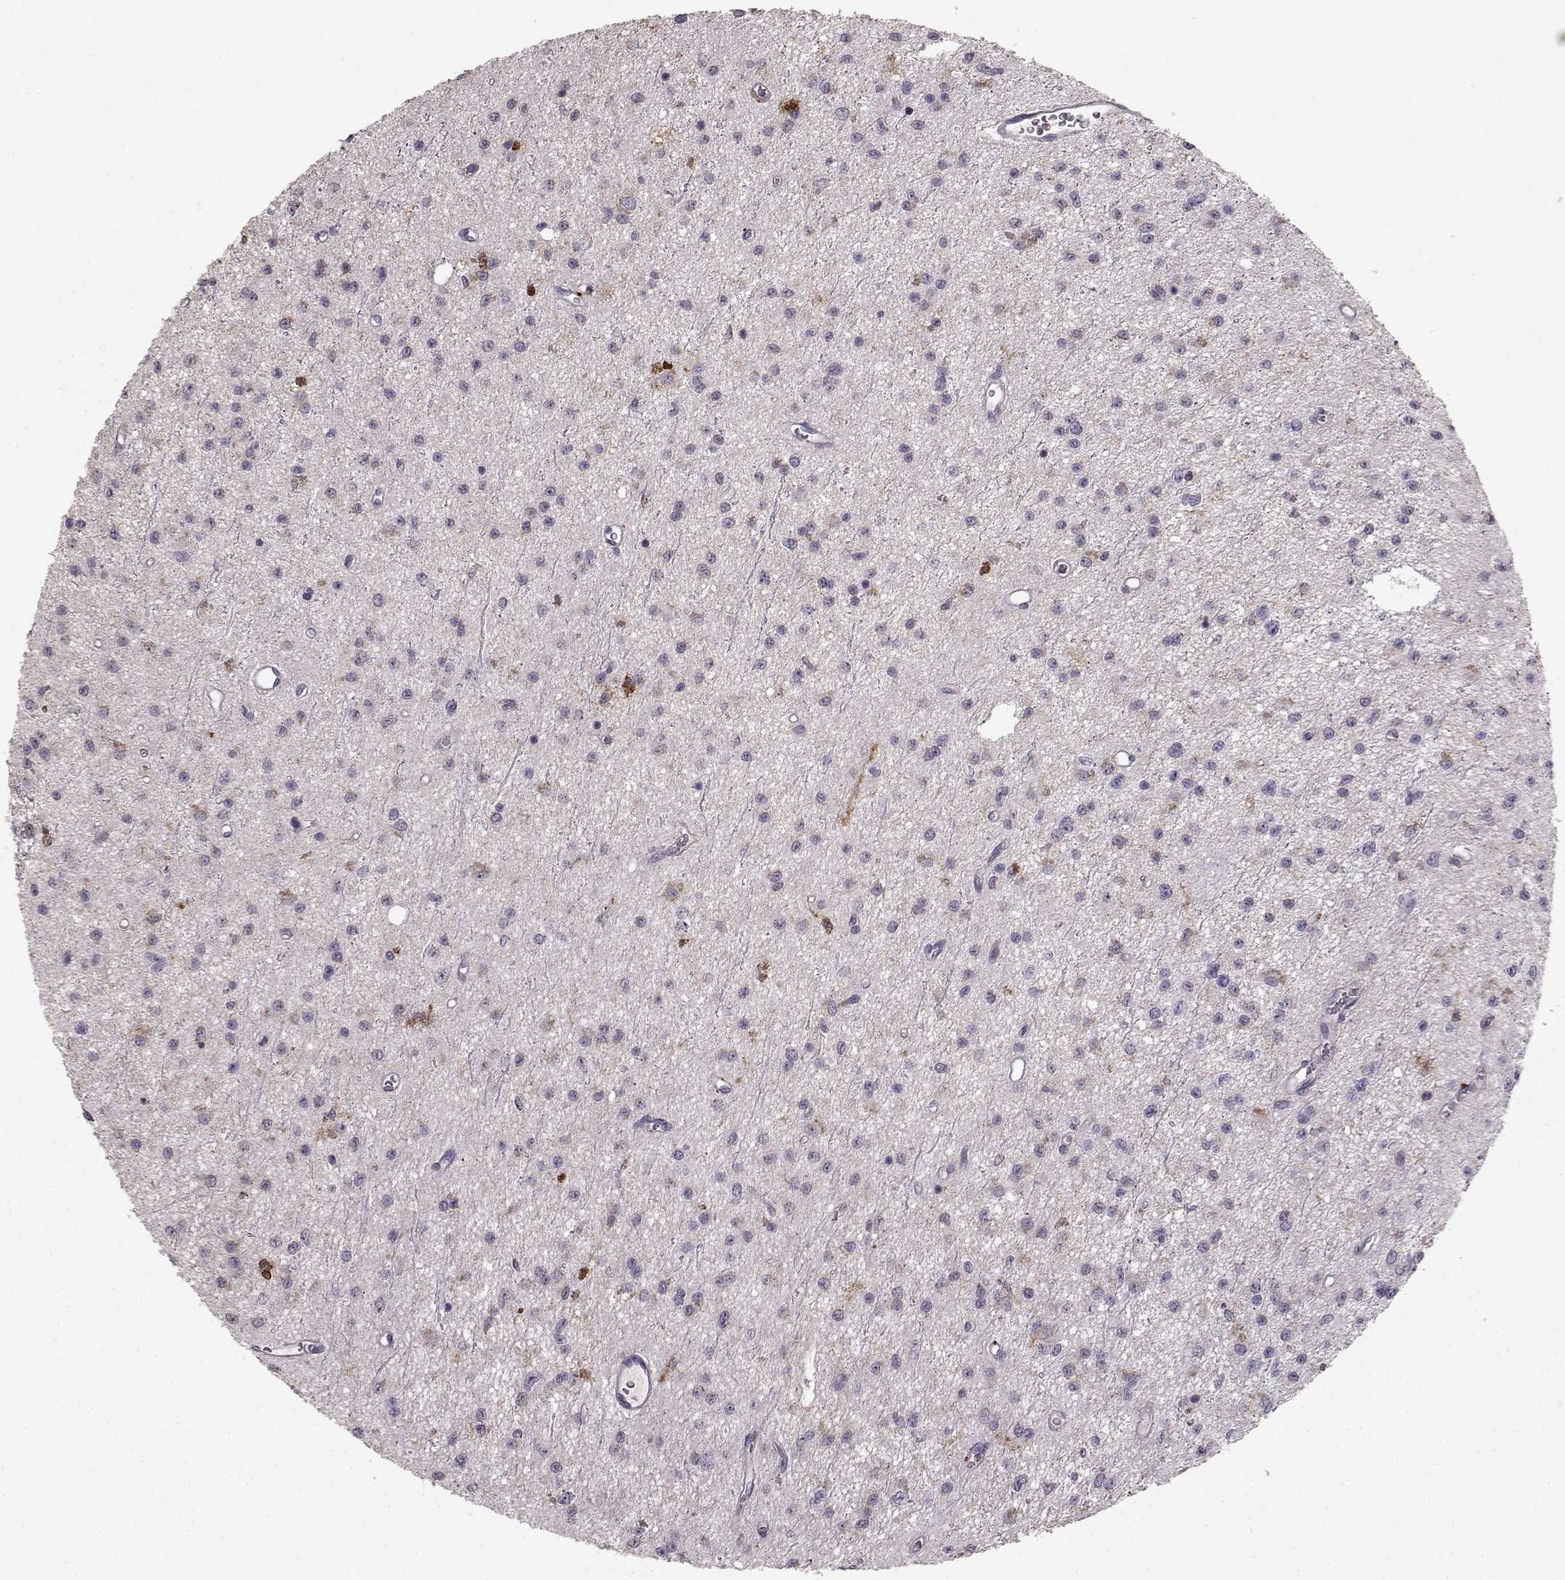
{"staining": {"intensity": "negative", "quantity": "none", "location": "none"}, "tissue": "glioma", "cell_type": "Tumor cells", "image_type": "cancer", "snomed": [{"axis": "morphology", "description": "Glioma, malignant, Low grade"}, {"axis": "topography", "description": "Brain"}], "caption": "The image exhibits no staining of tumor cells in malignant glioma (low-grade).", "gene": "CCNF", "patient": {"sex": "female", "age": 45}}